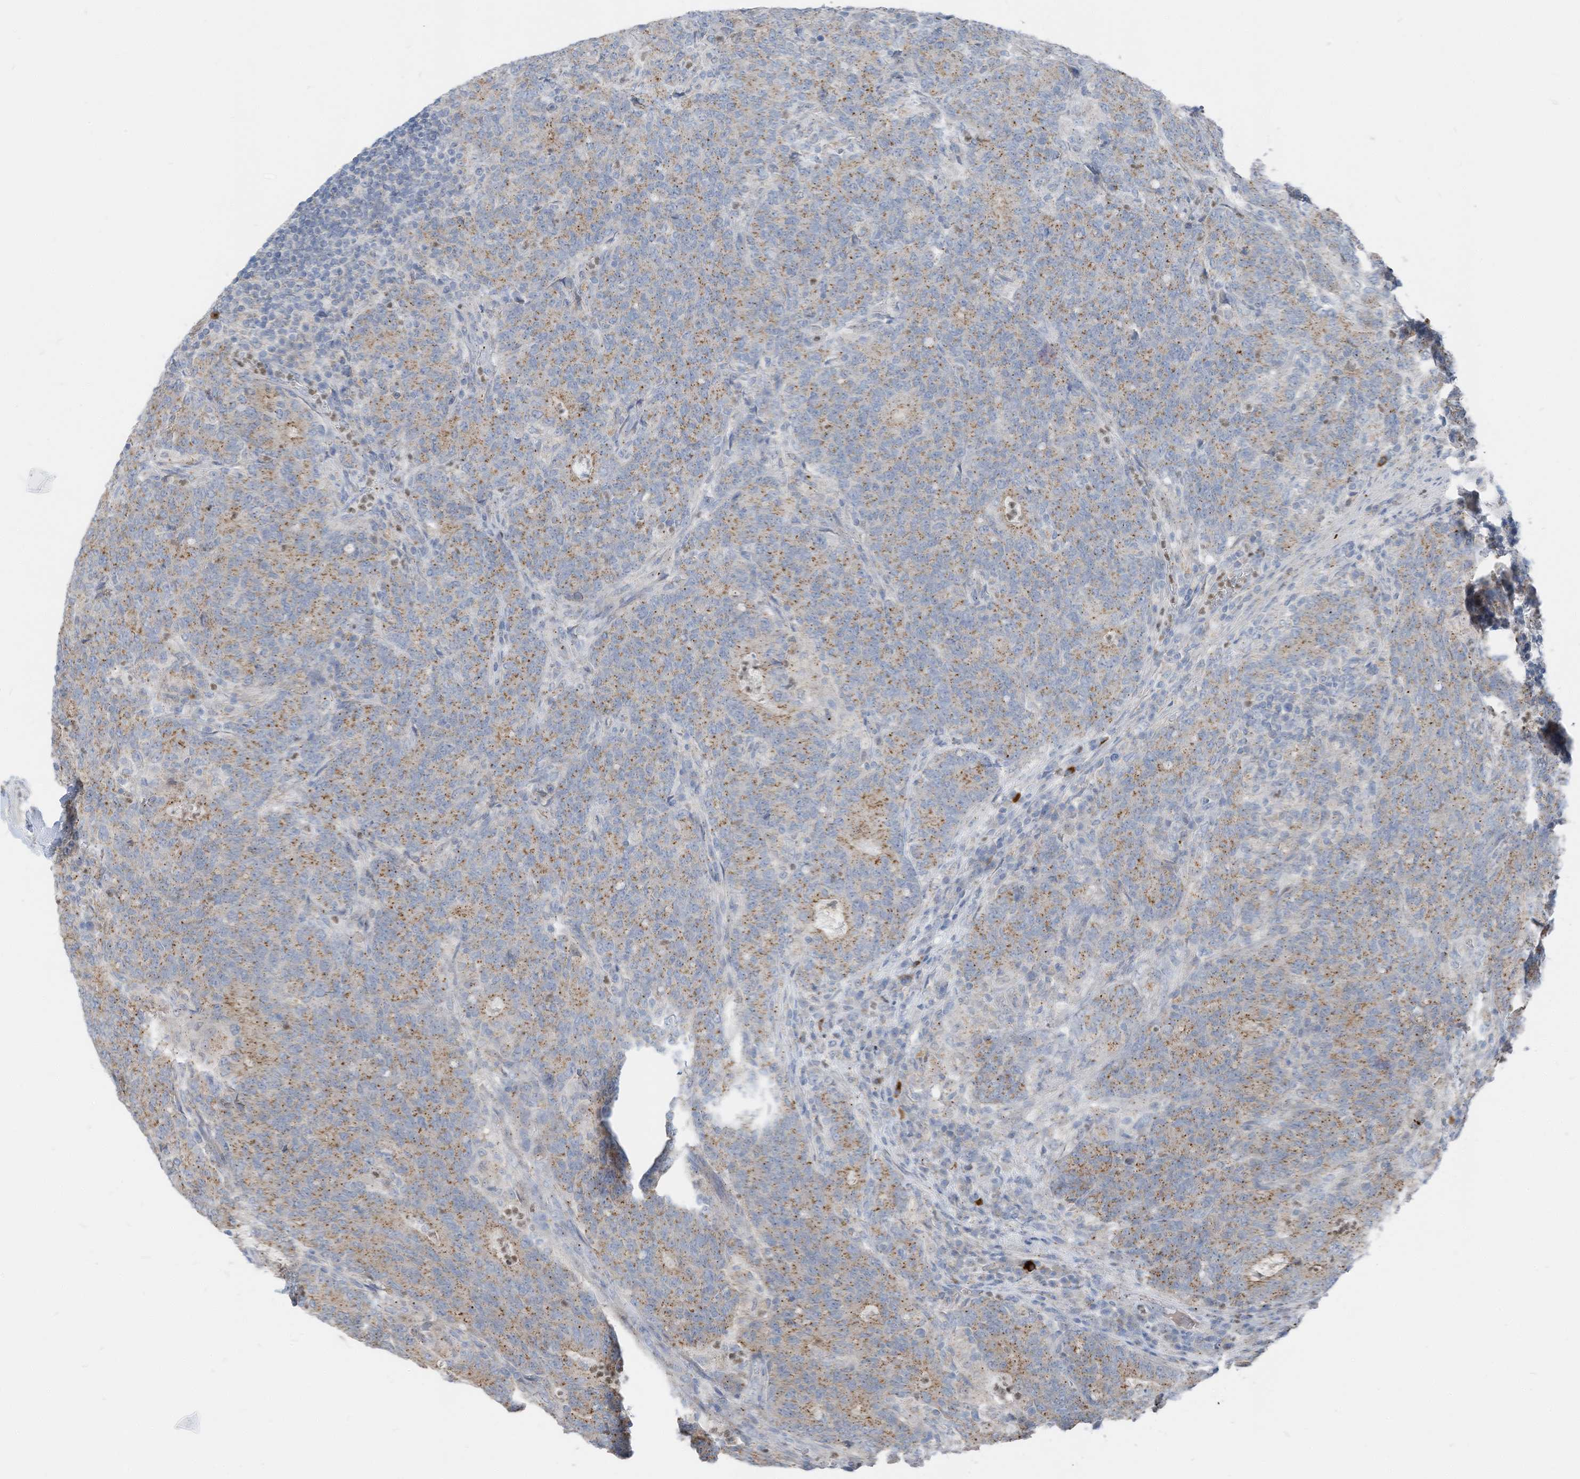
{"staining": {"intensity": "moderate", "quantity": ">75%", "location": "cytoplasmic/membranous"}, "tissue": "colorectal cancer", "cell_type": "Tumor cells", "image_type": "cancer", "snomed": [{"axis": "morphology", "description": "Normal tissue, NOS"}, {"axis": "morphology", "description": "Adenocarcinoma, NOS"}, {"axis": "topography", "description": "Colon"}], "caption": "Human adenocarcinoma (colorectal) stained for a protein (brown) exhibits moderate cytoplasmic/membranous positive expression in about >75% of tumor cells.", "gene": "CHMP2B", "patient": {"sex": "female", "age": 75}}